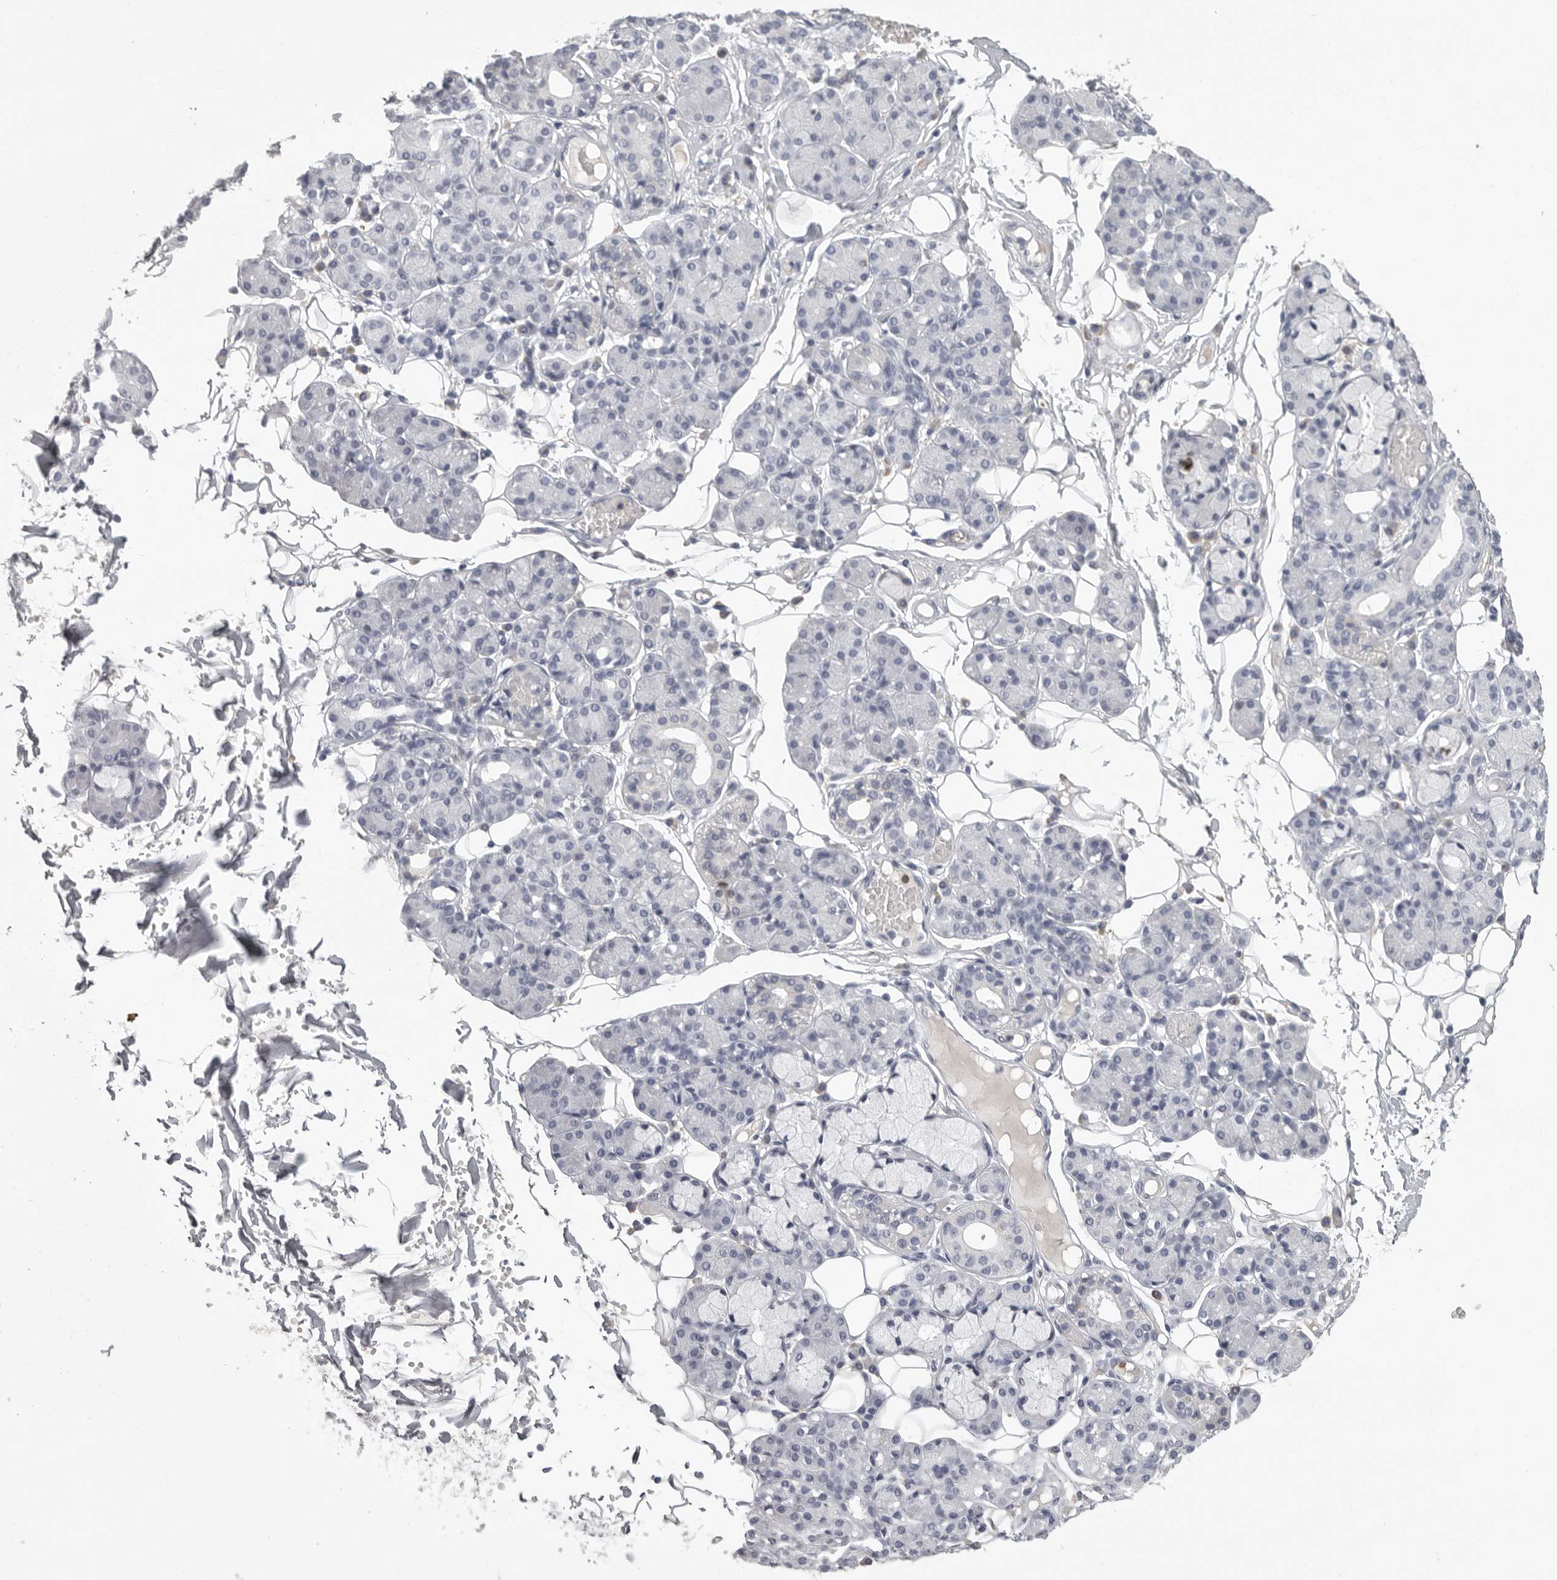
{"staining": {"intensity": "negative", "quantity": "none", "location": "none"}, "tissue": "salivary gland", "cell_type": "Glandular cells", "image_type": "normal", "snomed": [{"axis": "morphology", "description": "Normal tissue, NOS"}, {"axis": "topography", "description": "Salivary gland"}], "caption": "Salivary gland stained for a protein using IHC shows no positivity glandular cells.", "gene": "GNLY", "patient": {"sex": "male", "age": 63}}